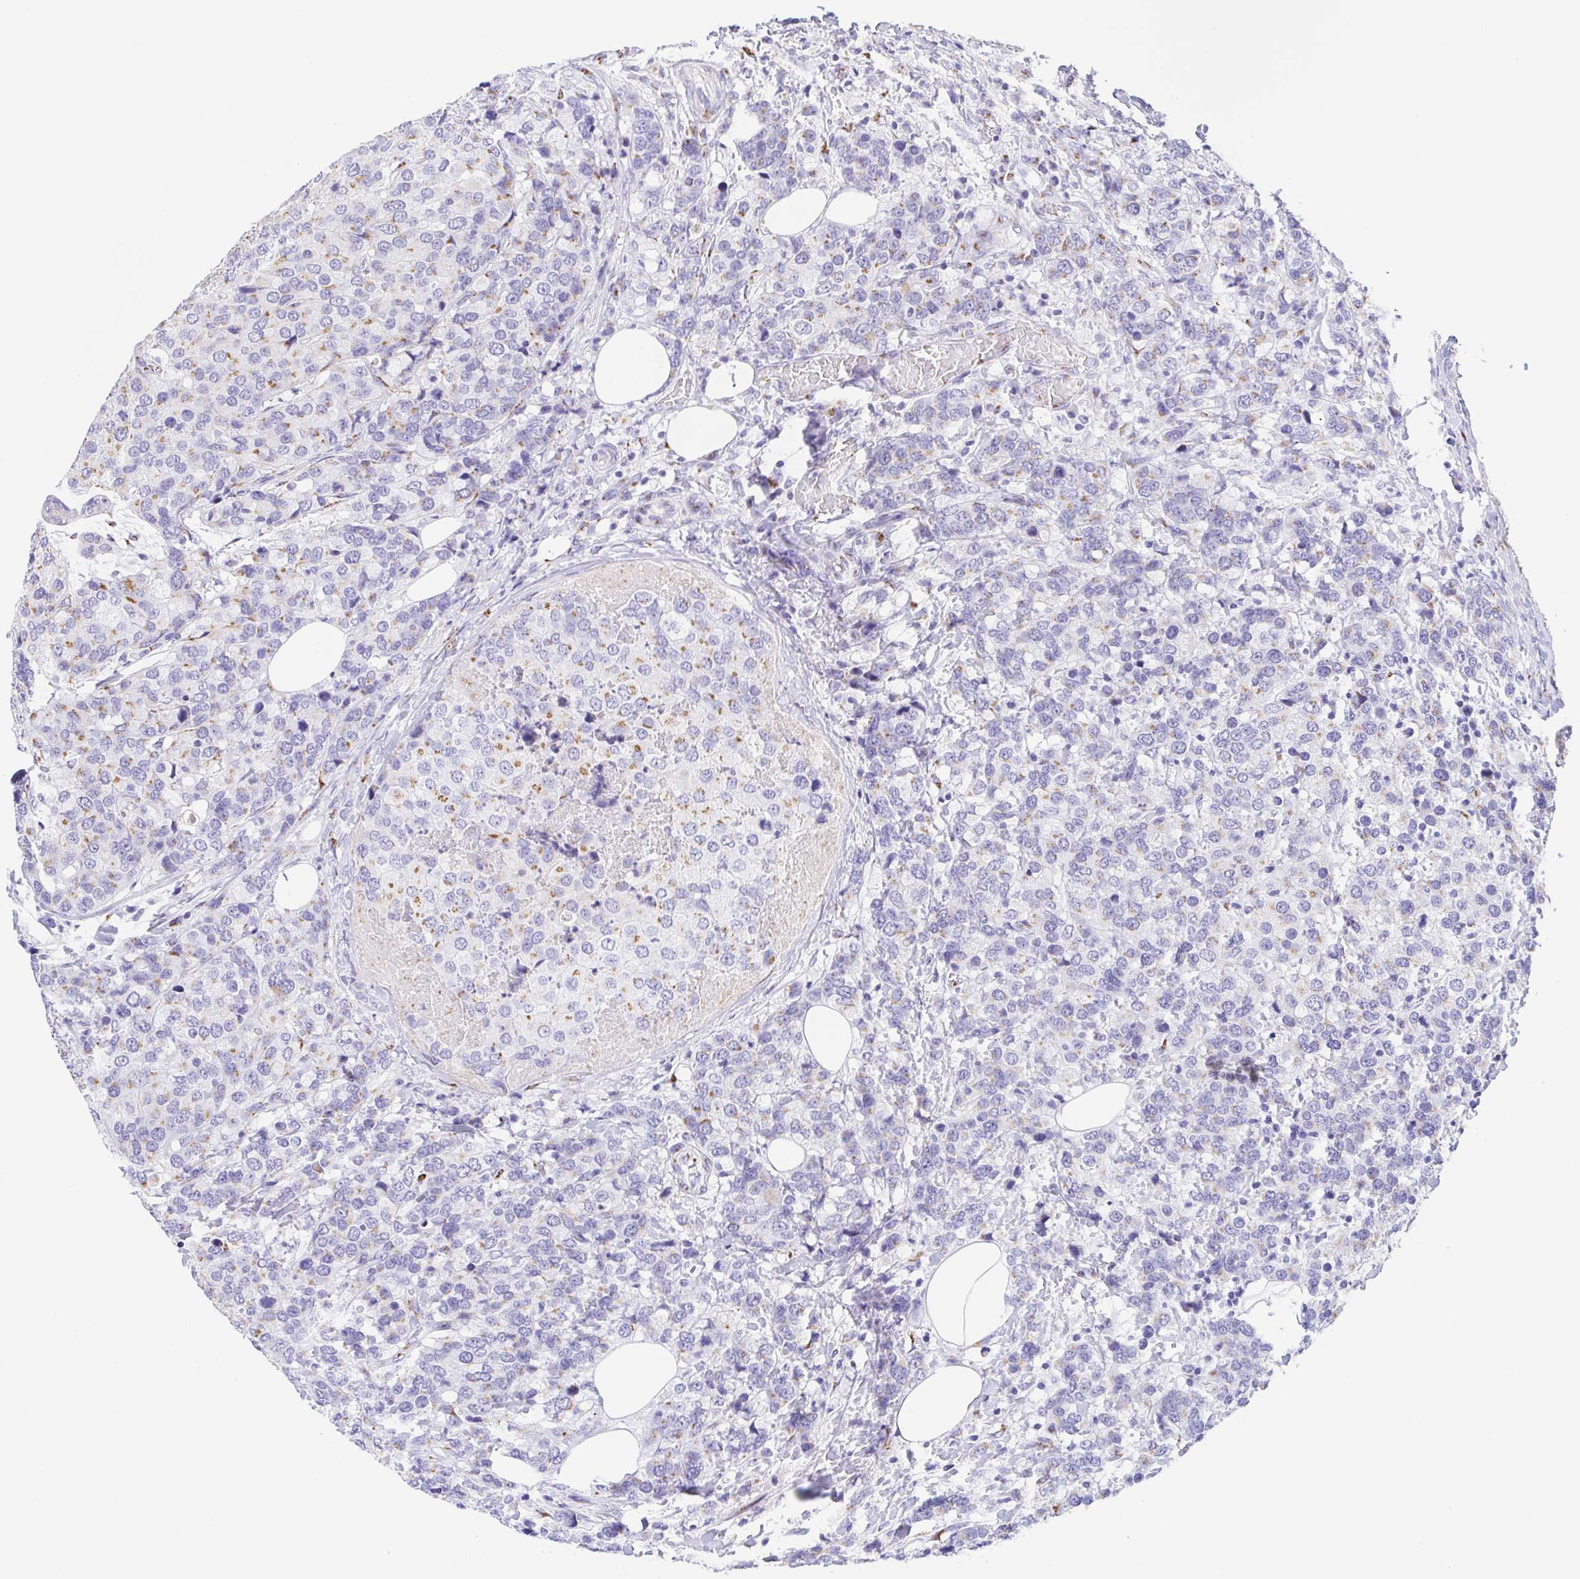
{"staining": {"intensity": "moderate", "quantity": ">75%", "location": "cytoplasmic/membranous"}, "tissue": "breast cancer", "cell_type": "Tumor cells", "image_type": "cancer", "snomed": [{"axis": "morphology", "description": "Lobular carcinoma"}, {"axis": "topography", "description": "Breast"}], "caption": "Immunohistochemical staining of human breast cancer displays medium levels of moderate cytoplasmic/membranous positivity in about >75% of tumor cells.", "gene": "SULT1B1", "patient": {"sex": "female", "age": 59}}